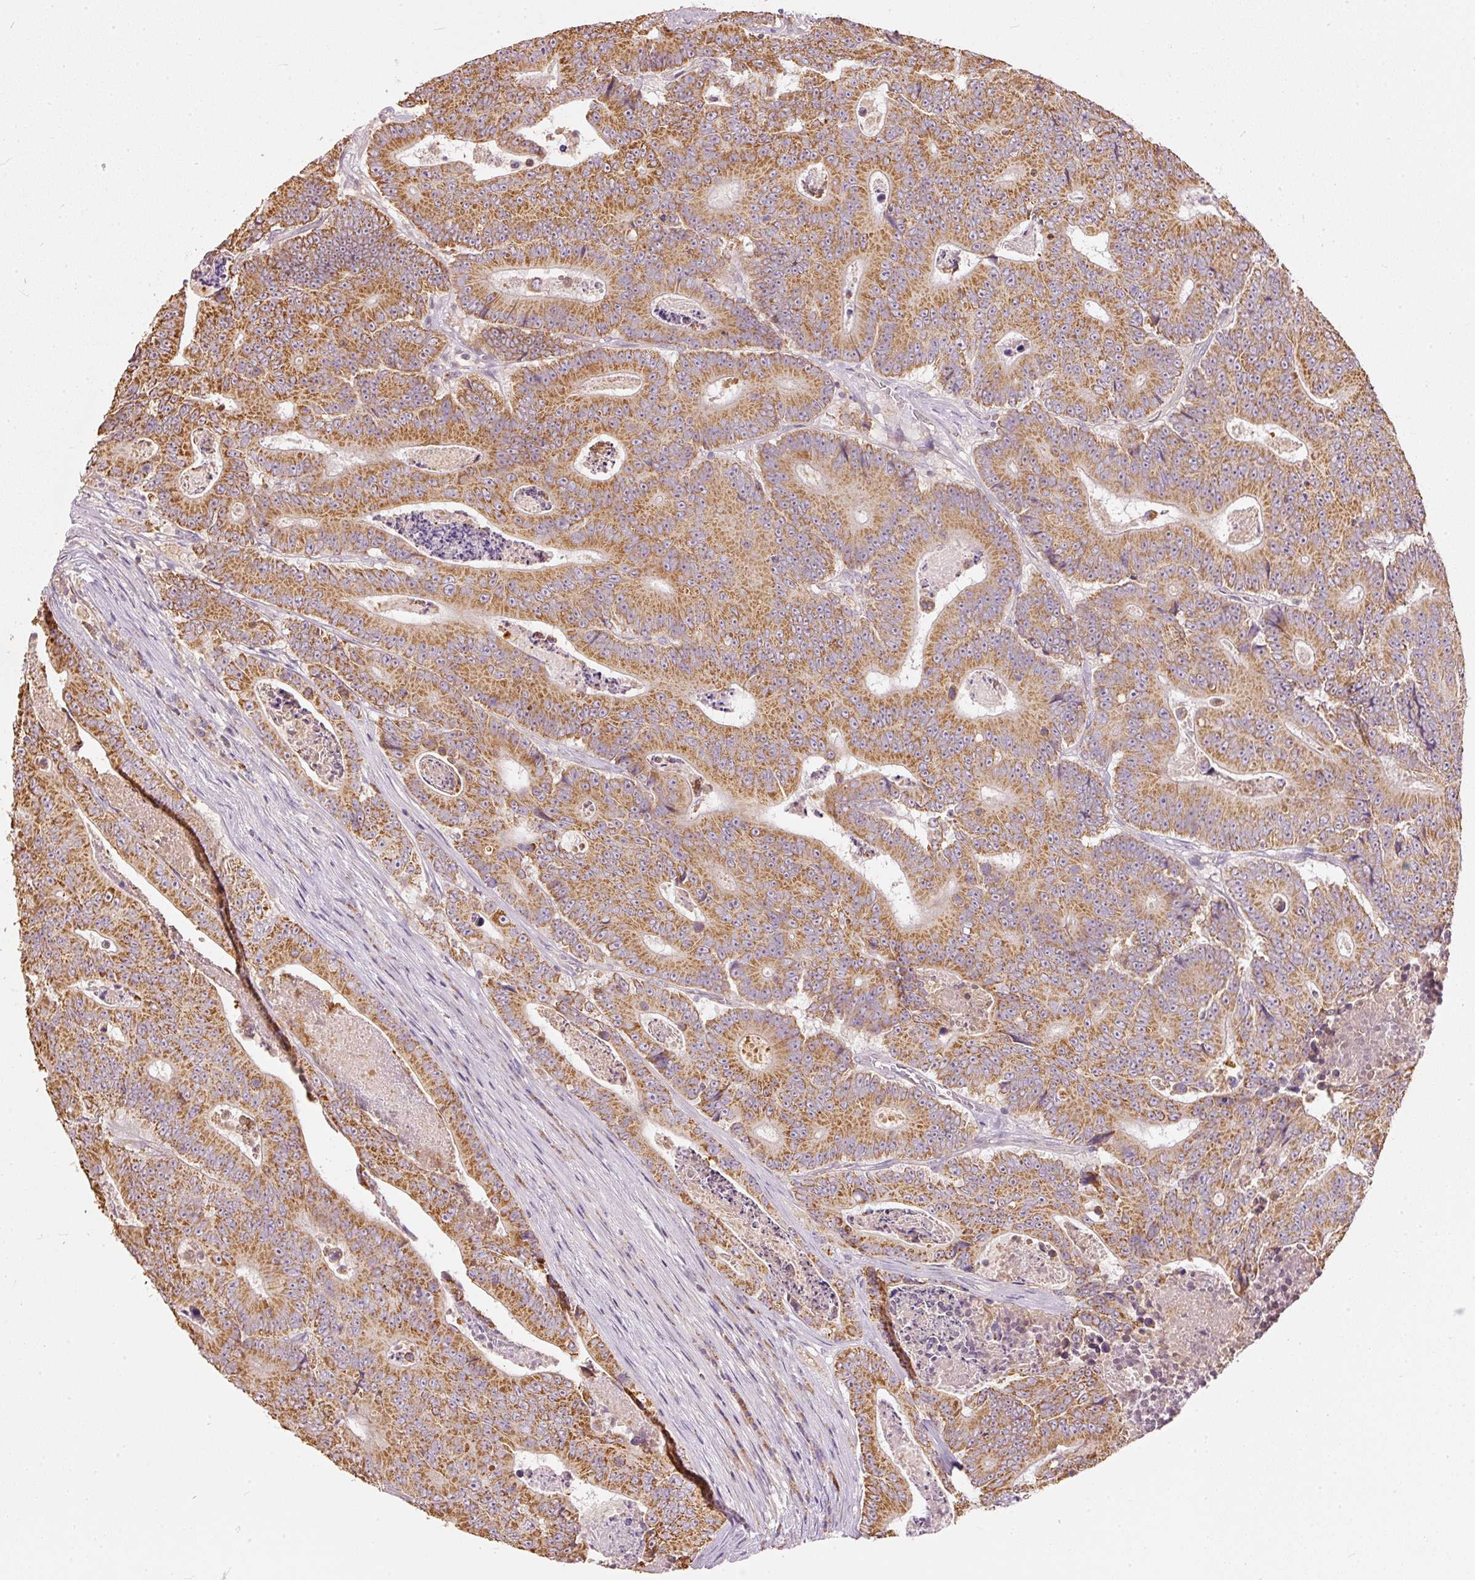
{"staining": {"intensity": "moderate", "quantity": ">75%", "location": "cytoplasmic/membranous"}, "tissue": "colorectal cancer", "cell_type": "Tumor cells", "image_type": "cancer", "snomed": [{"axis": "morphology", "description": "Adenocarcinoma, NOS"}, {"axis": "topography", "description": "Colon"}], "caption": "Immunohistochemical staining of human colorectal cancer exhibits moderate cytoplasmic/membranous protein staining in approximately >75% of tumor cells. Using DAB (brown) and hematoxylin (blue) stains, captured at high magnification using brightfield microscopy.", "gene": "PSENEN", "patient": {"sex": "male", "age": 83}}